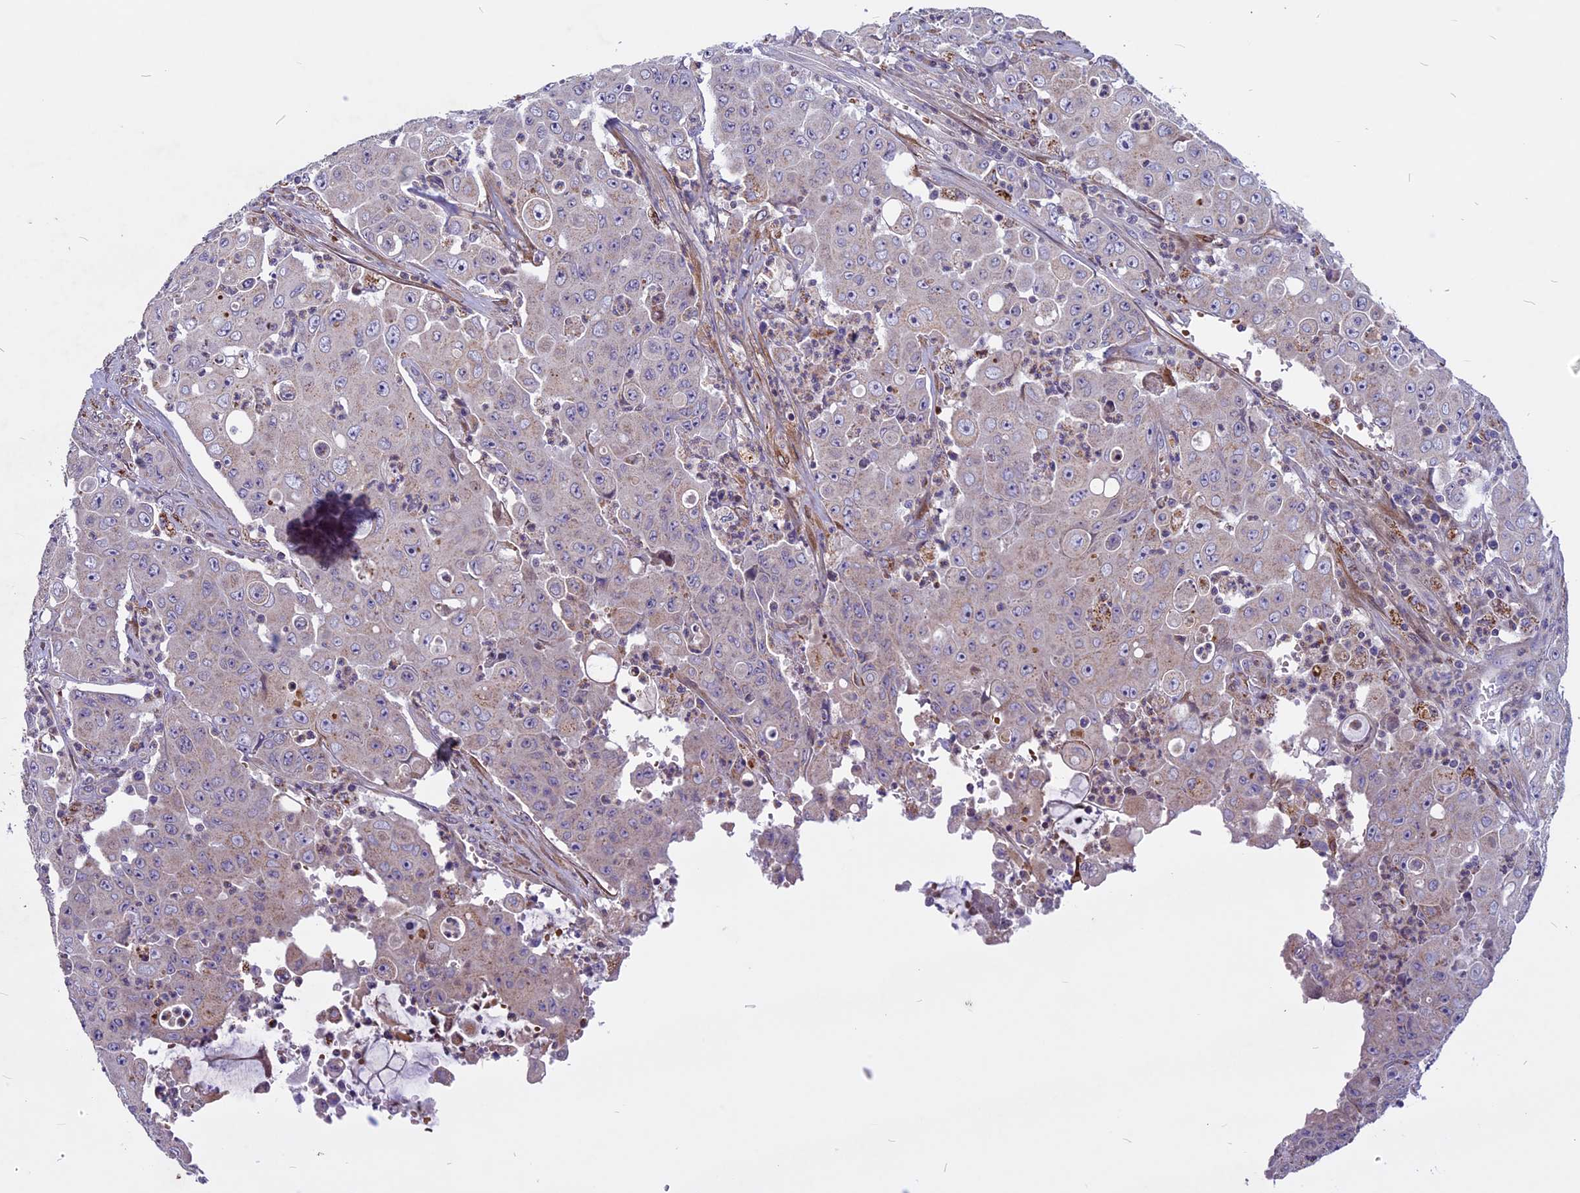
{"staining": {"intensity": "negative", "quantity": "none", "location": "none"}, "tissue": "colorectal cancer", "cell_type": "Tumor cells", "image_type": "cancer", "snomed": [{"axis": "morphology", "description": "Adenocarcinoma, NOS"}, {"axis": "topography", "description": "Colon"}], "caption": "An immunohistochemistry photomicrograph of colorectal cancer (adenocarcinoma) is shown. There is no staining in tumor cells of colorectal cancer (adenocarcinoma).", "gene": "MIEF2", "patient": {"sex": "male", "age": 51}}